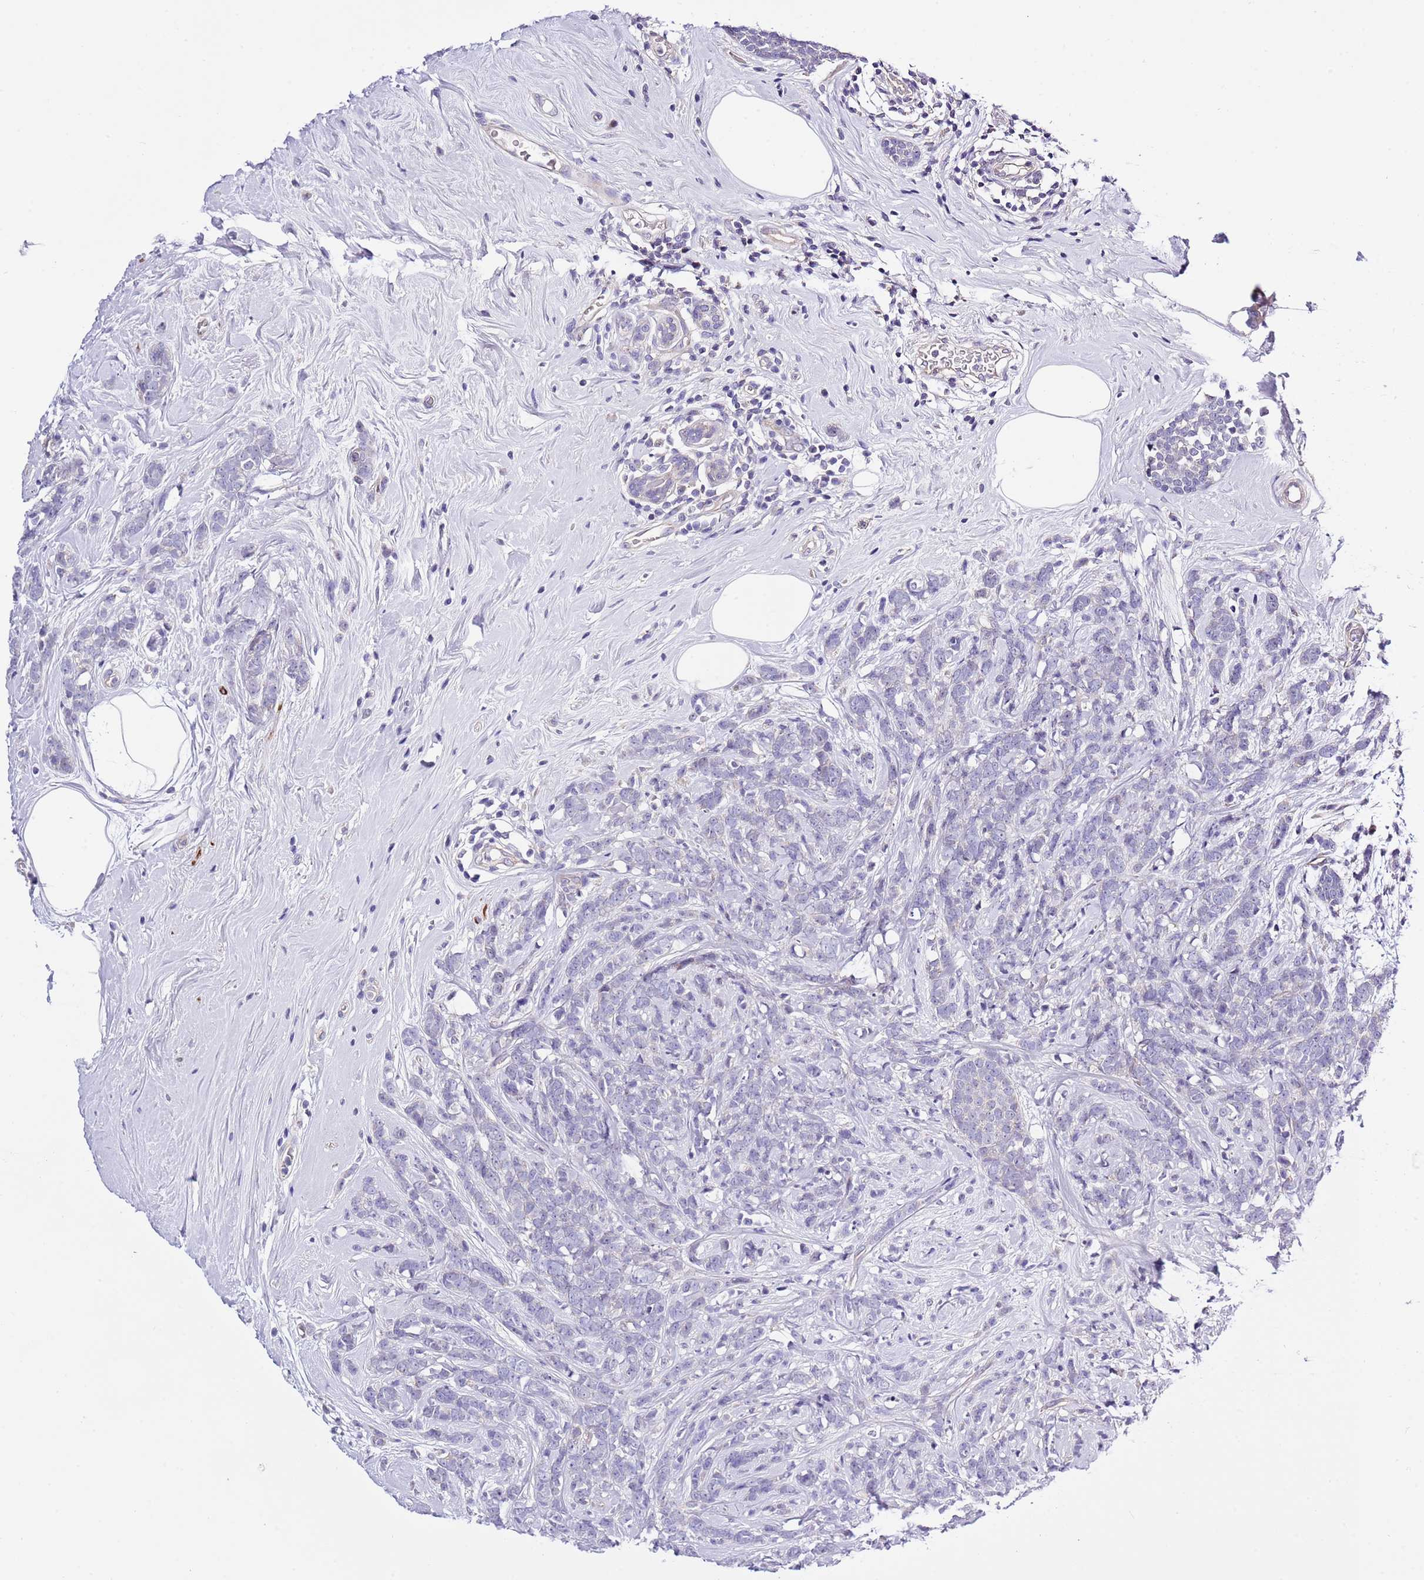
{"staining": {"intensity": "negative", "quantity": "none", "location": "none"}, "tissue": "breast cancer", "cell_type": "Tumor cells", "image_type": "cancer", "snomed": [{"axis": "morphology", "description": "Lobular carcinoma"}, {"axis": "topography", "description": "Breast"}], "caption": "This is an immunohistochemistry histopathology image of human breast cancer (lobular carcinoma). There is no expression in tumor cells.", "gene": "NET1", "patient": {"sex": "female", "age": 58}}